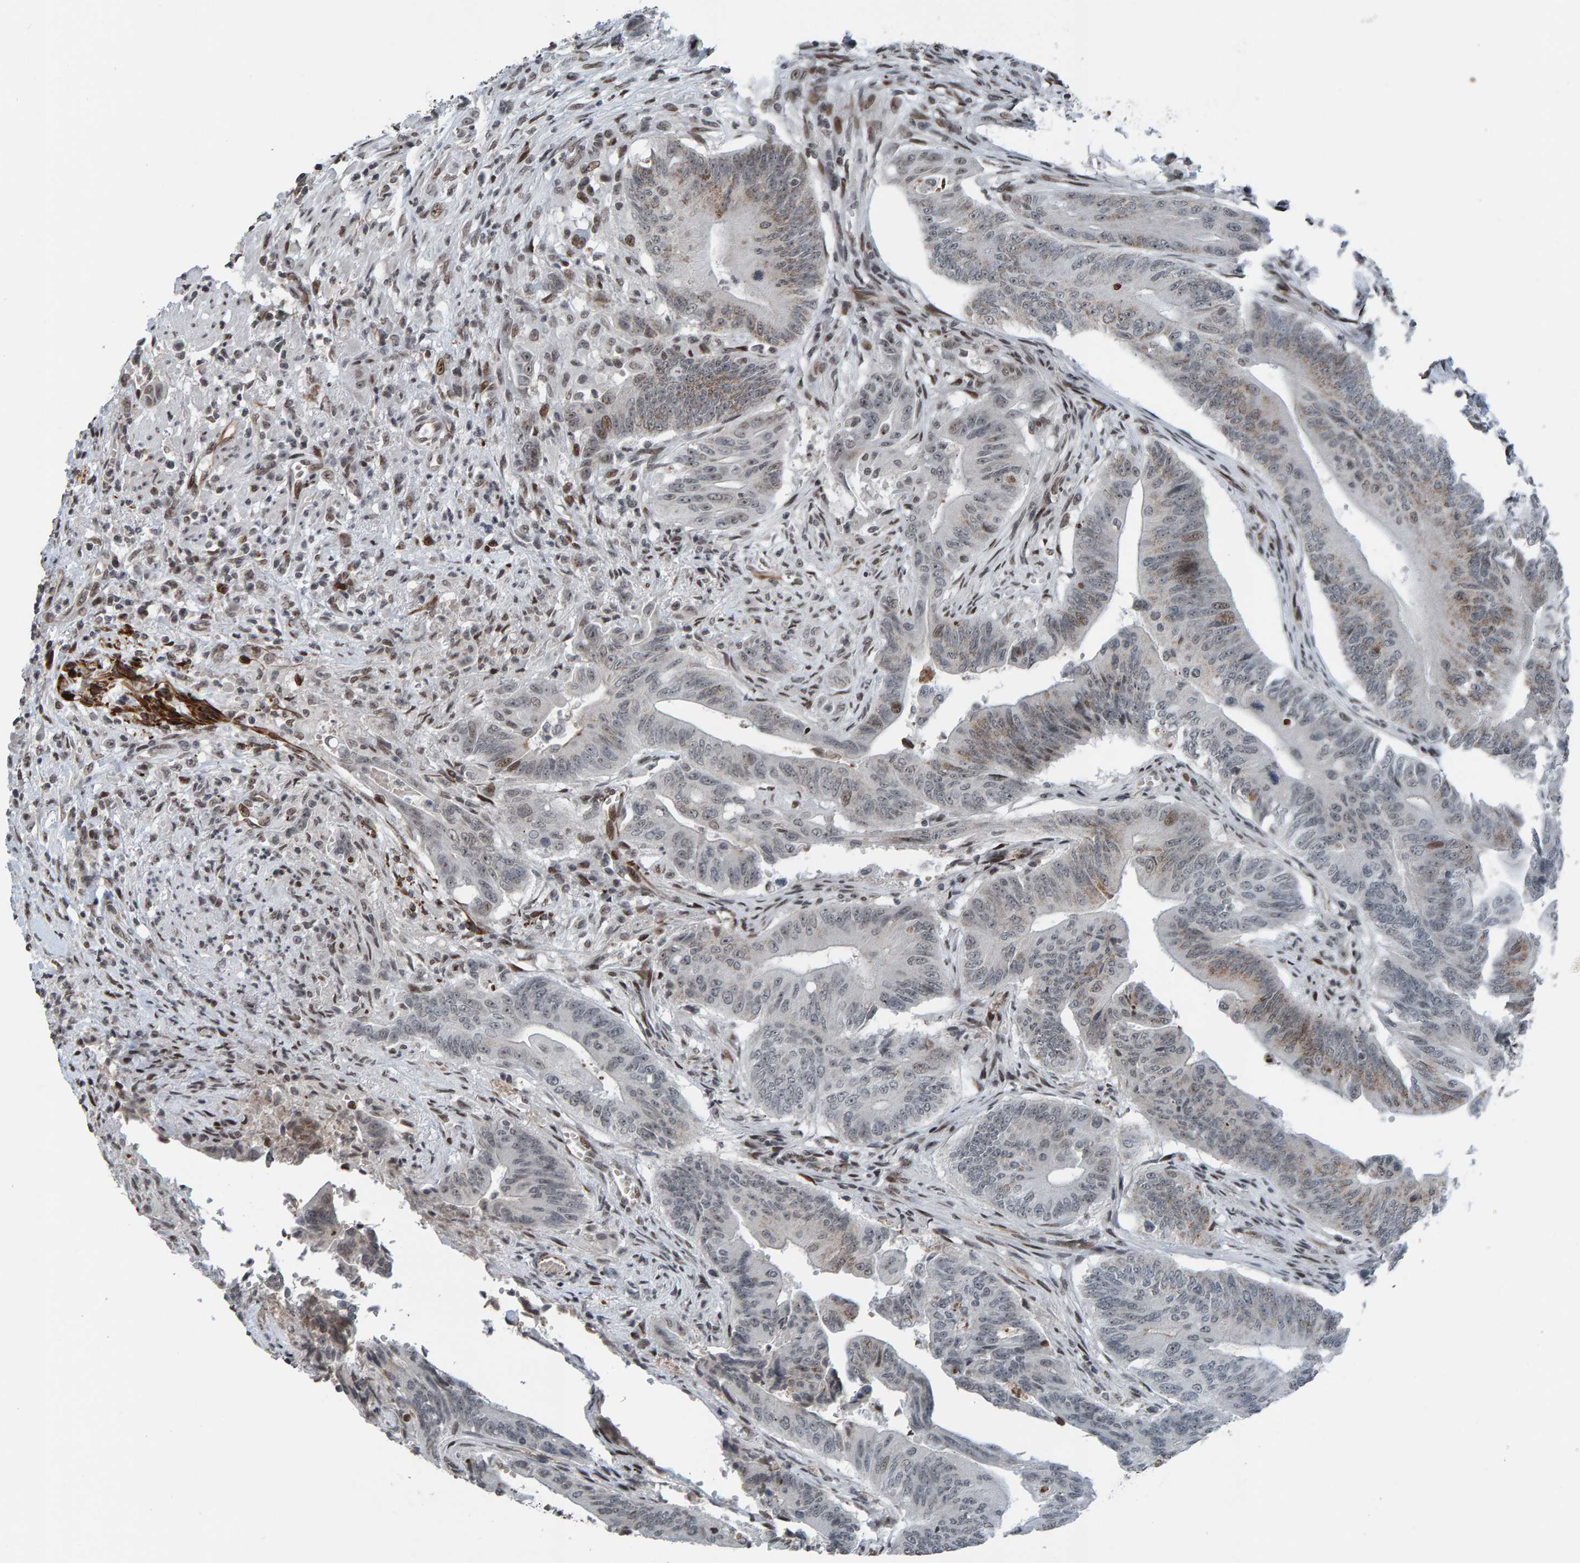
{"staining": {"intensity": "weak", "quantity": "25%-75%", "location": "cytoplasmic/membranous,nuclear"}, "tissue": "colorectal cancer", "cell_type": "Tumor cells", "image_type": "cancer", "snomed": [{"axis": "morphology", "description": "Adenoma, NOS"}, {"axis": "morphology", "description": "Adenocarcinoma, NOS"}, {"axis": "topography", "description": "Colon"}], "caption": "A brown stain labels weak cytoplasmic/membranous and nuclear staining of a protein in human colorectal adenoma tumor cells.", "gene": "ZNF366", "patient": {"sex": "male", "age": 79}}